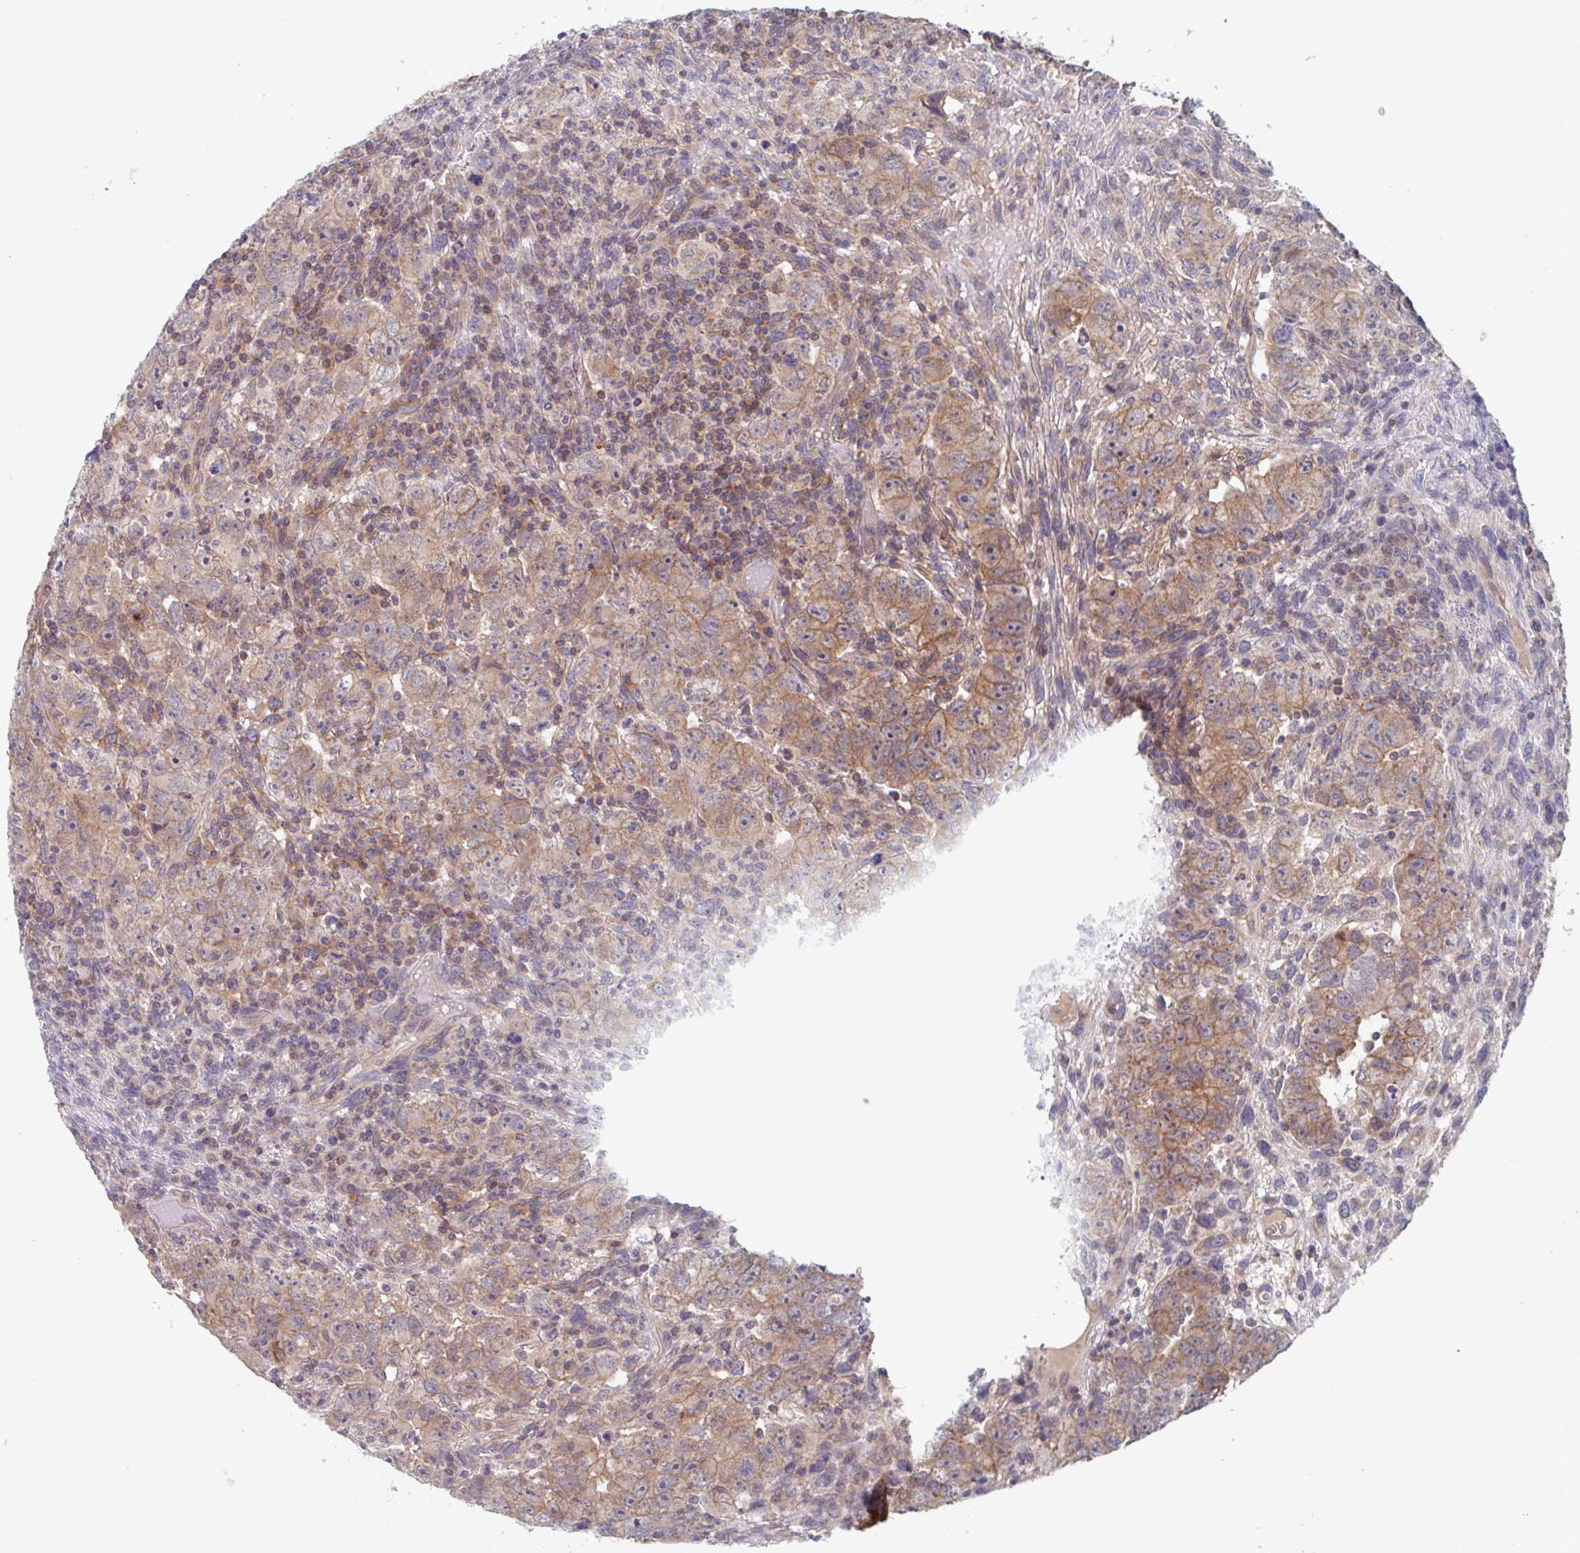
{"staining": {"intensity": "moderate", "quantity": ">75%", "location": "cytoplasmic/membranous"}, "tissue": "testis cancer", "cell_type": "Tumor cells", "image_type": "cancer", "snomed": [{"axis": "morphology", "description": "Carcinoma, Embryonal, NOS"}, {"axis": "topography", "description": "Testis"}], "caption": "DAB (3,3'-diaminobenzidine) immunohistochemical staining of human testis cancer displays moderate cytoplasmic/membranous protein positivity in approximately >75% of tumor cells.", "gene": "SURF1", "patient": {"sex": "male", "age": 24}}